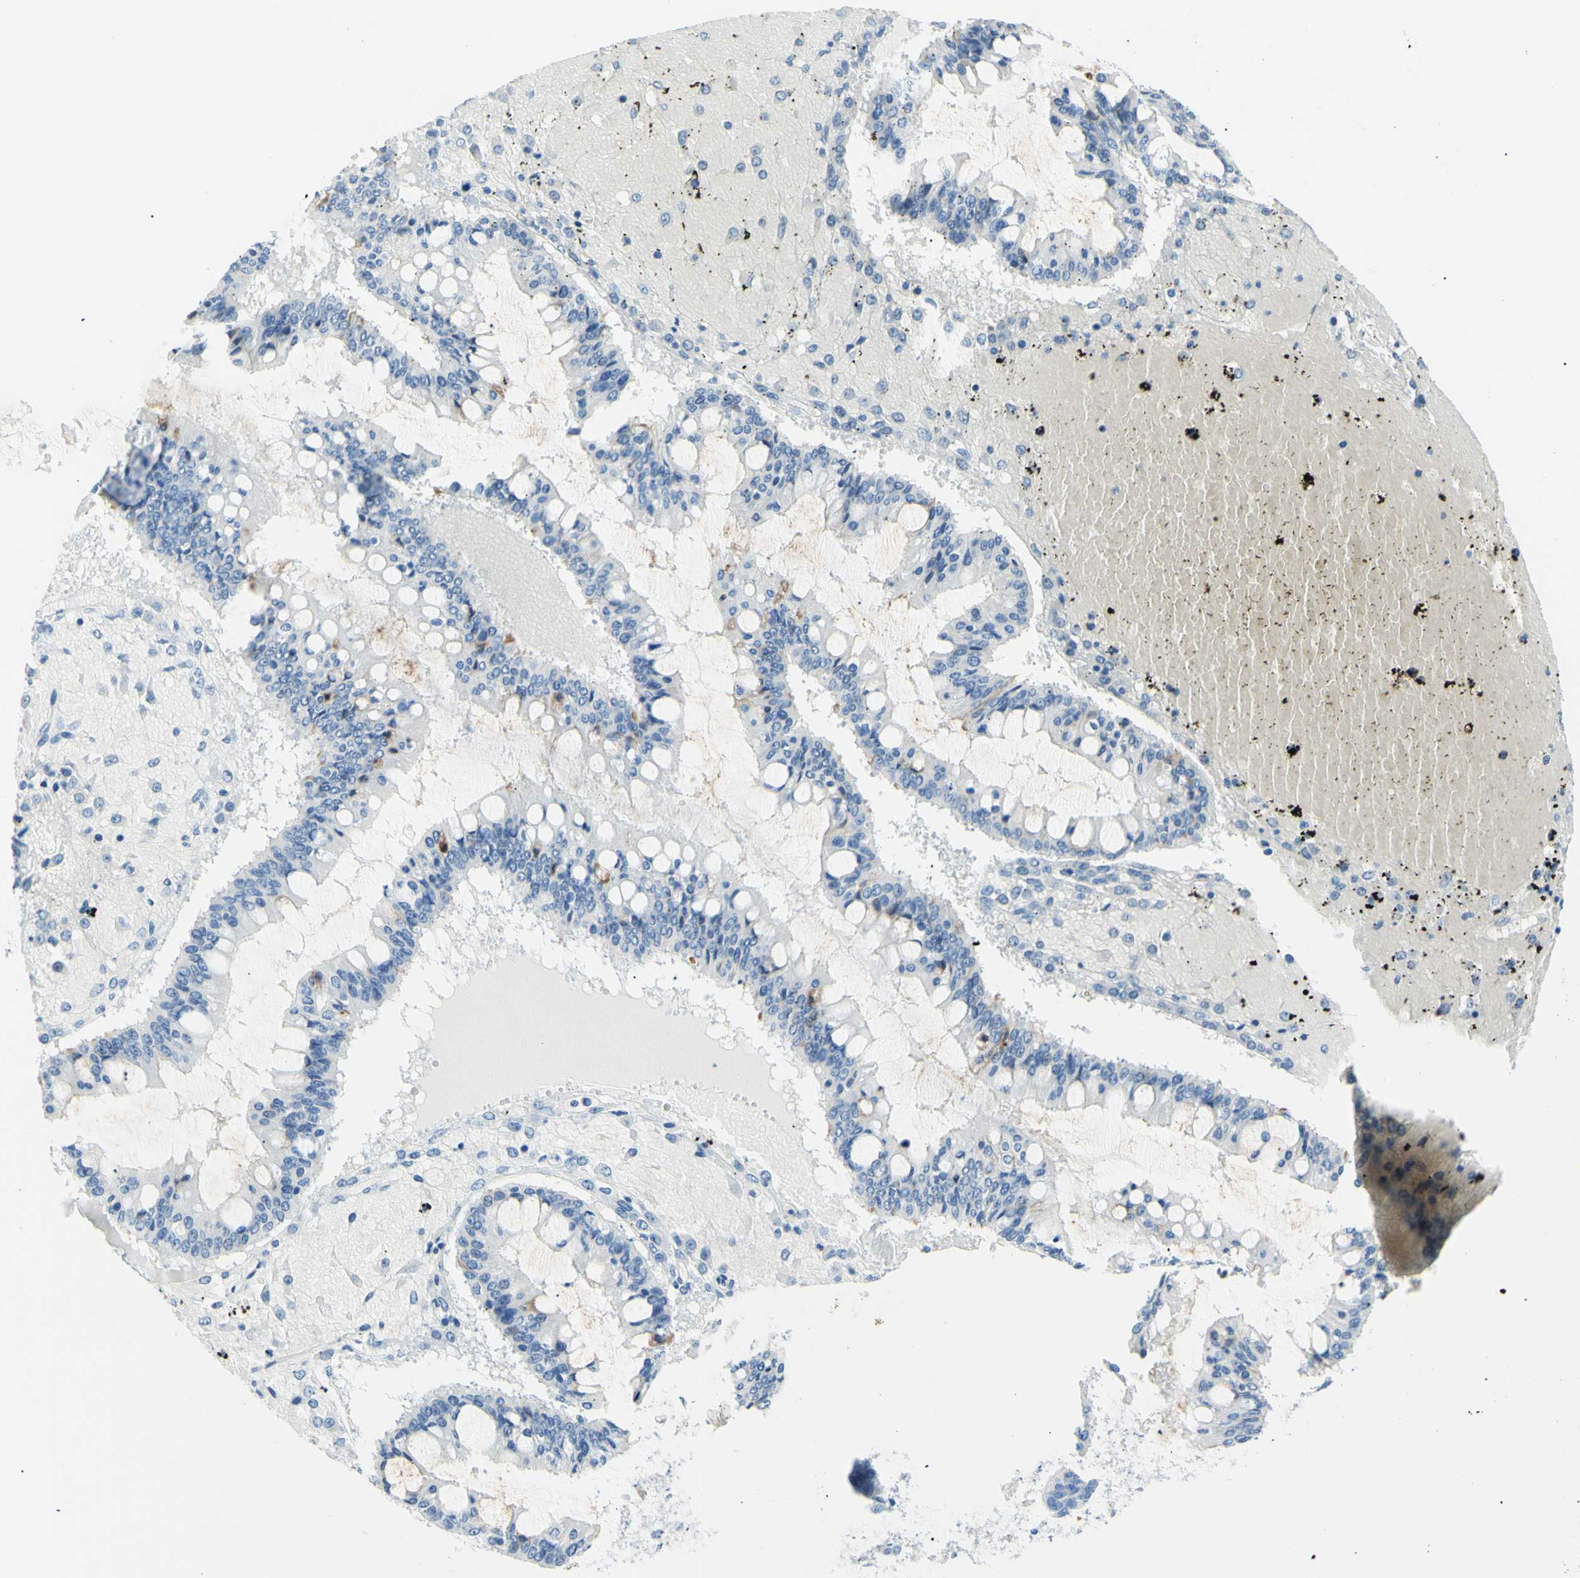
{"staining": {"intensity": "negative", "quantity": "none", "location": "none"}, "tissue": "ovarian cancer", "cell_type": "Tumor cells", "image_type": "cancer", "snomed": [{"axis": "morphology", "description": "Cystadenocarcinoma, mucinous, NOS"}, {"axis": "topography", "description": "Ovary"}], "caption": "Histopathology image shows no significant protein expression in tumor cells of ovarian mucinous cystadenocarcinoma.", "gene": "HPCA", "patient": {"sex": "female", "age": 73}}